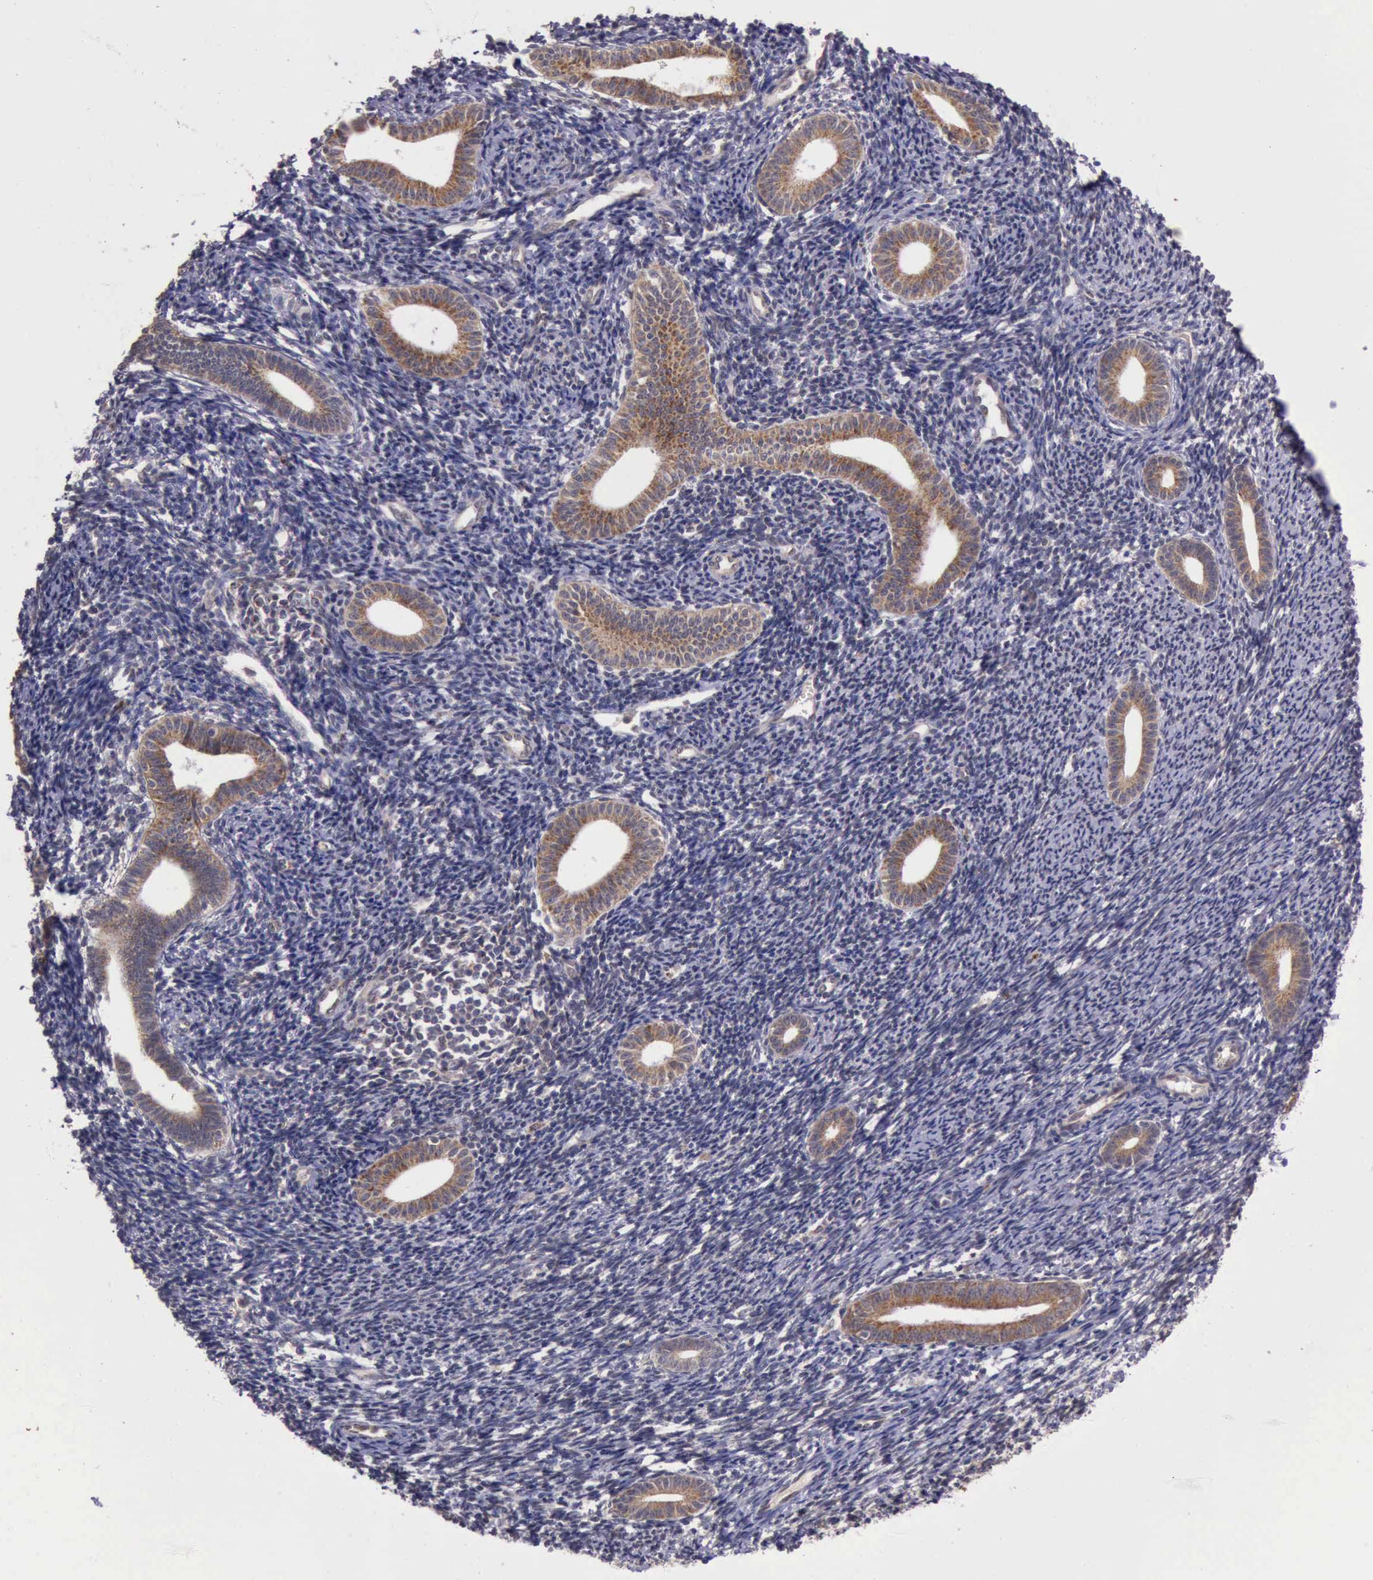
{"staining": {"intensity": "negative", "quantity": "none", "location": "none"}, "tissue": "endometrium", "cell_type": "Cells in endometrial stroma", "image_type": "normal", "snomed": [{"axis": "morphology", "description": "Normal tissue, NOS"}, {"axis": "topography", "description": "Endometrium"}], "caption": "This is an IHC micrograph of benign human endometrium. There is no staining in cells in endometrial stroma.", "gene": "ARMCX3", "patient": {"sex": "female", "age": 52}}